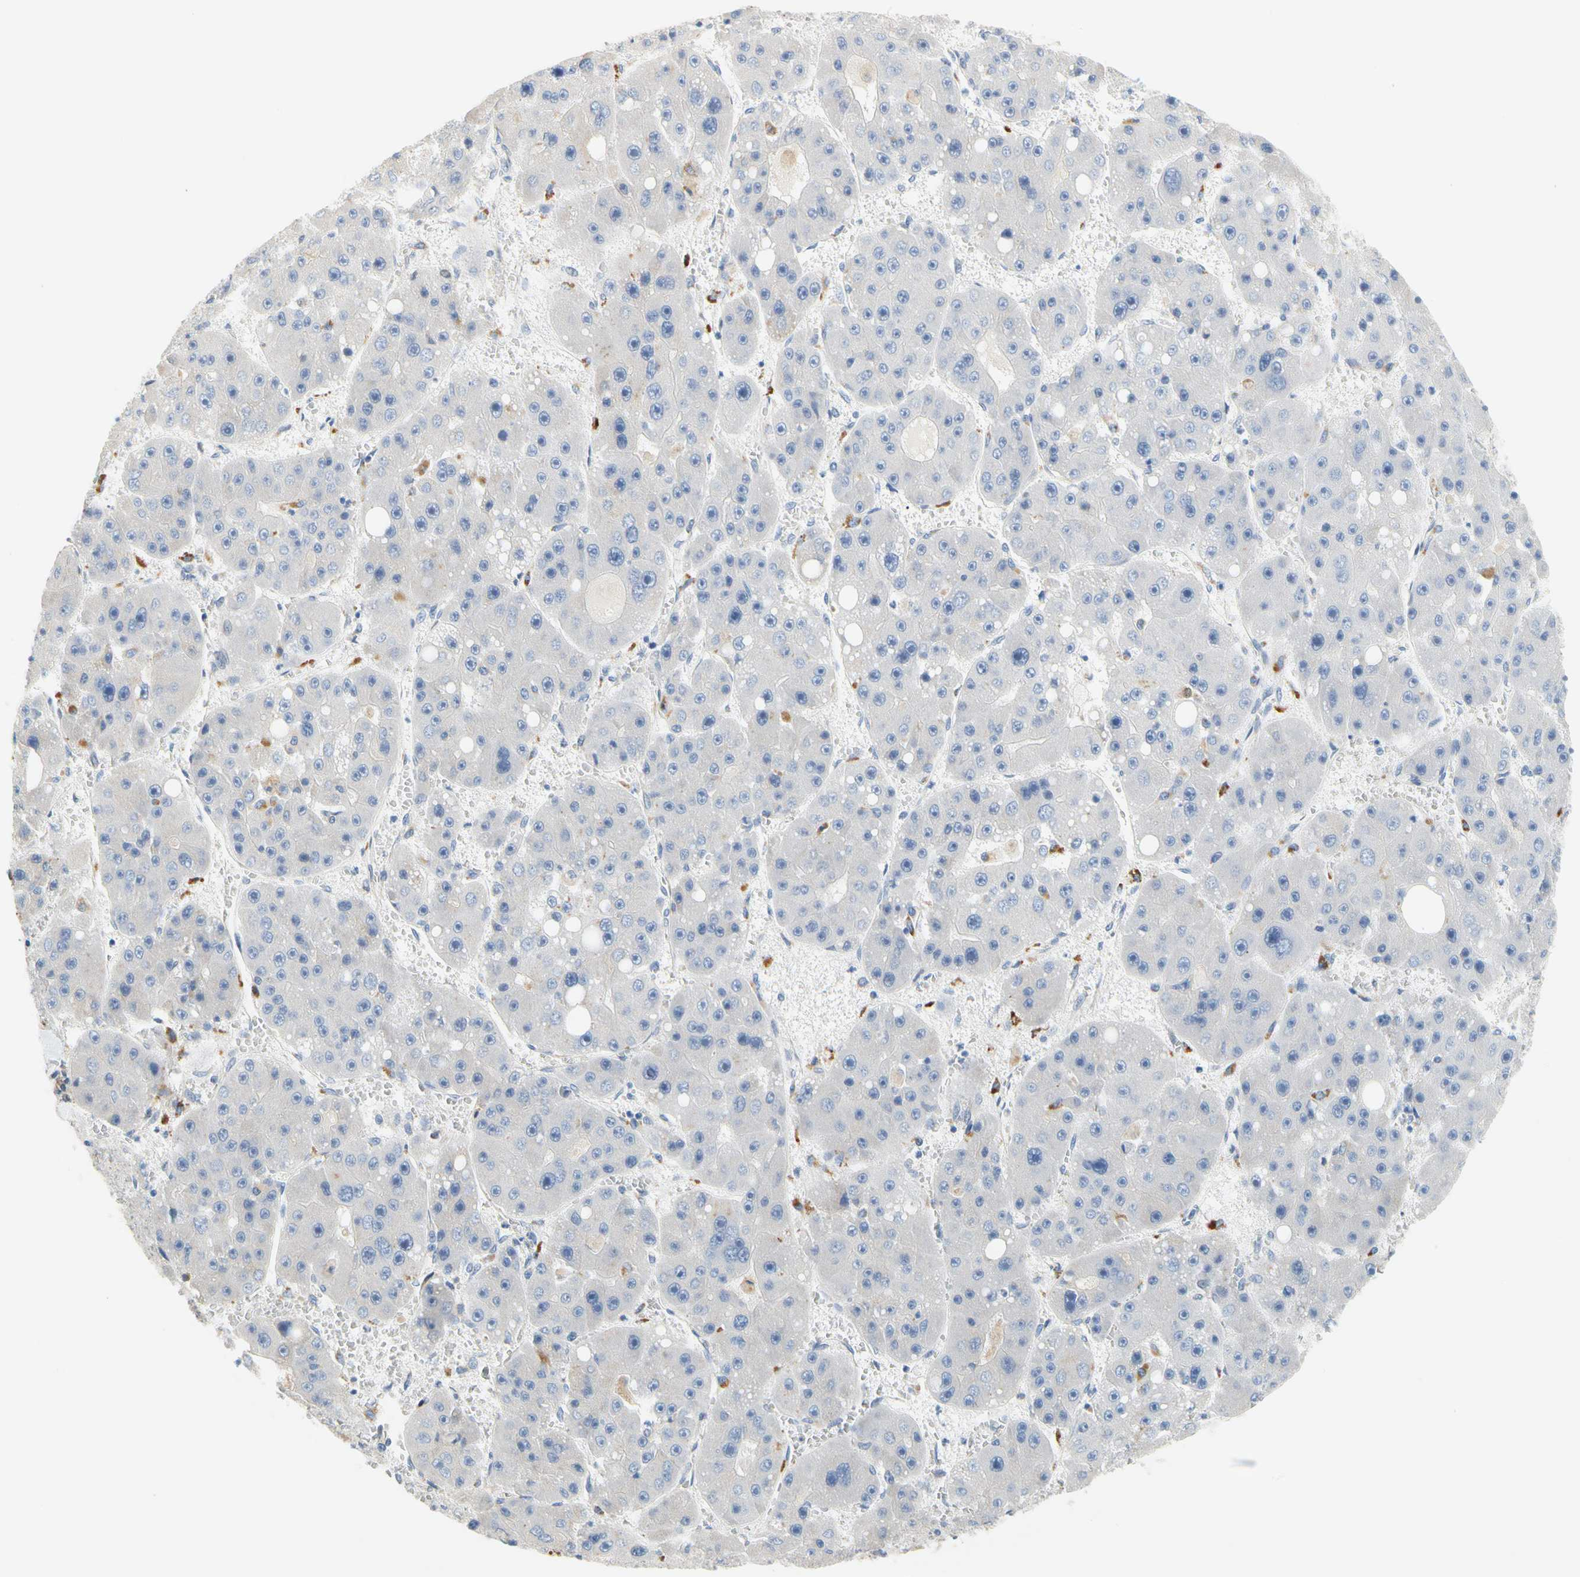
{"staining": {"intensity": "negative", "quantity": "none", "location": "none"}, "tissue": "liver cancer", "cell_type": "Tumor cells", "image_type": "cancer", "snomed": [{"axis": "morphology", "description": "Carcinoma, Hepatocellular, NOS"}, {"axis": "topography", "description": "Liver"}], "caption": "High magnification brightfield microscopy of liver hepatocellular carcinoma stained with DAB (3,3'-diaminobenzidine) (brown) and counterstained with hematoxylin (blue): tumor cells show no significant staining.", "gene": "ZNF236", "patient": {"sex": "female", "age": 61}}